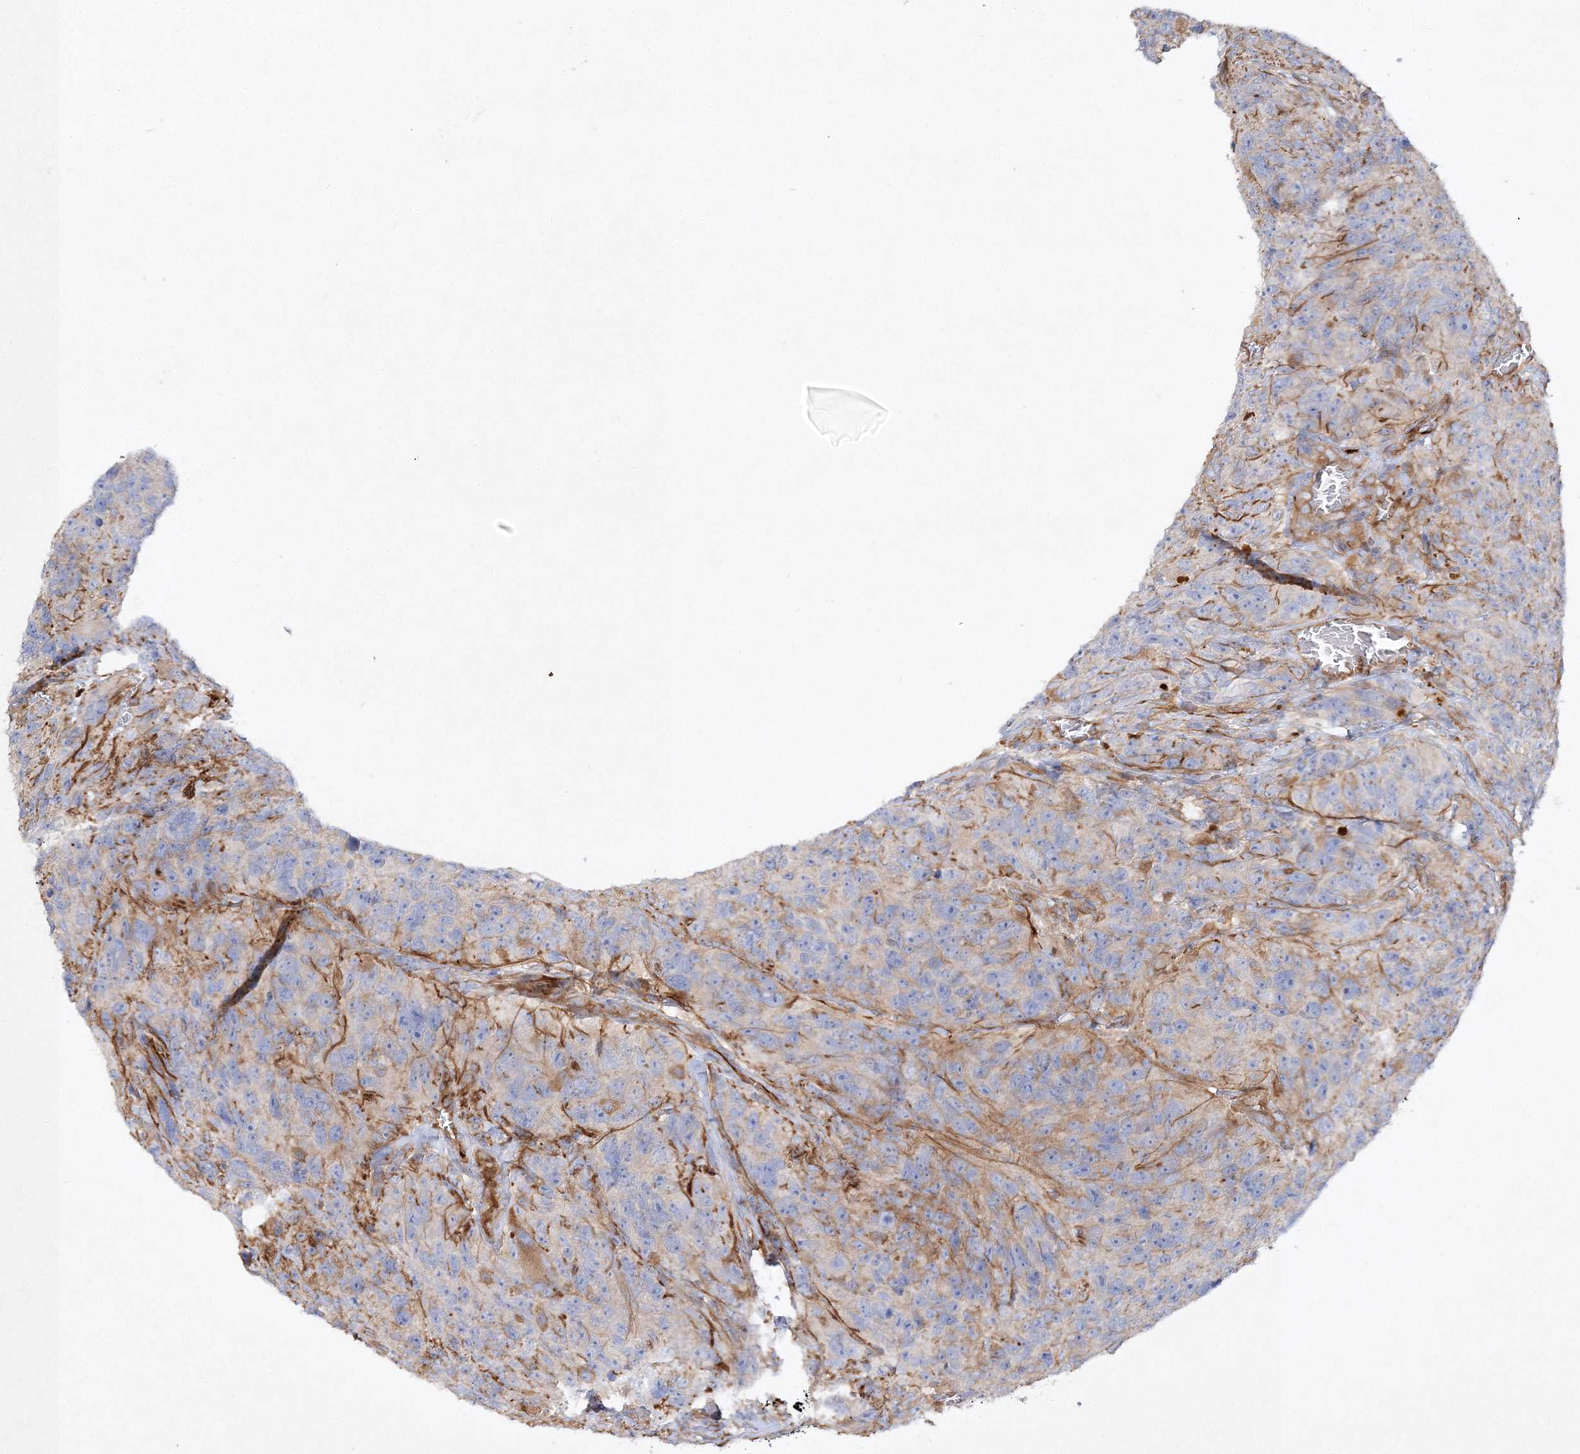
{"staining": {"intensity": "weak", "quantity": "<25%", "location": "cytoplasmic/membranous"}, "tissue": "glioma", "cell_type": "Tumor cells", "image_type": "cancer", "snomed": [{"axis": "morphology", "description": "Glioma, malignant, High grade"}, {"axis": "topography", "description": "Brain"}], "caption": "Tumor cells are negative for brown protein staining in malignant glioma (high-grade). (Brightfield microscopy of DAB (3,3'-diaminobenzidine) immunohistochemistry (IHC) at high magnification).", "gene": "WDR37", "patient": {"sex": "male", "age": 69}}